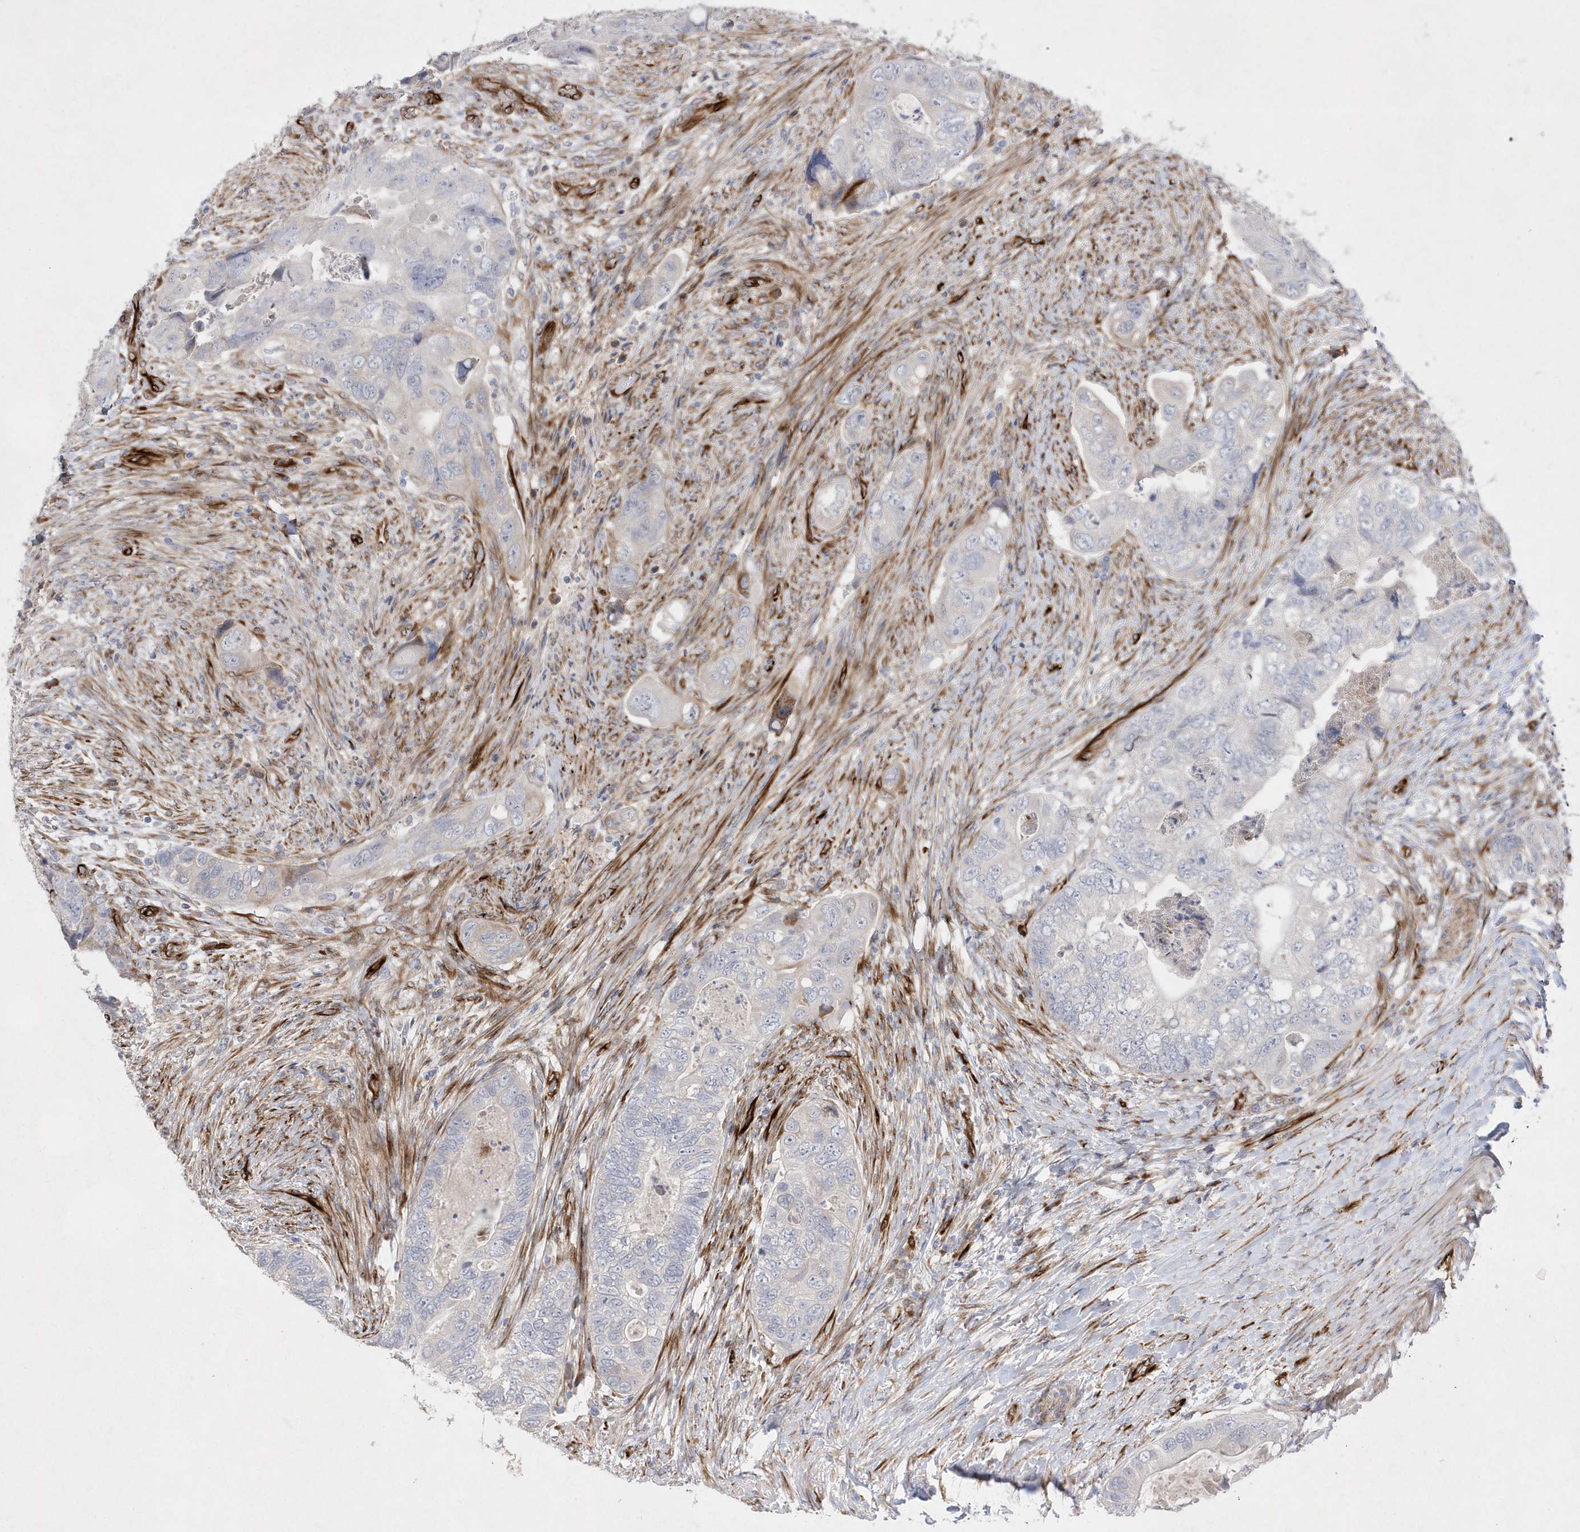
{"staining": {"intensity": "negative", "quantity": "none", "location": "none"}, "tissue": "colorectal cancer", "cell_type": "Tumor cells", "image_type": "cancer", "snomed": [{"axis": "morphology", "description": "Adenocarcinoma, NOS"}, {"axis": "topography", "description": "Rectum"}], "caption": "High magnification brightfield microscopy of colorectal cancer stained with DAB (brown) and counterstained with hematoxylin (blue): tumor cells show no significant staining. Brightfield microscopy of immunohistochemistry (IHC) stained with DAB (brown) and hematoxylin (blue), captured at high magnification.", "gene": "TMEM132B", "patient": {"sex": "male", "age": 63}}